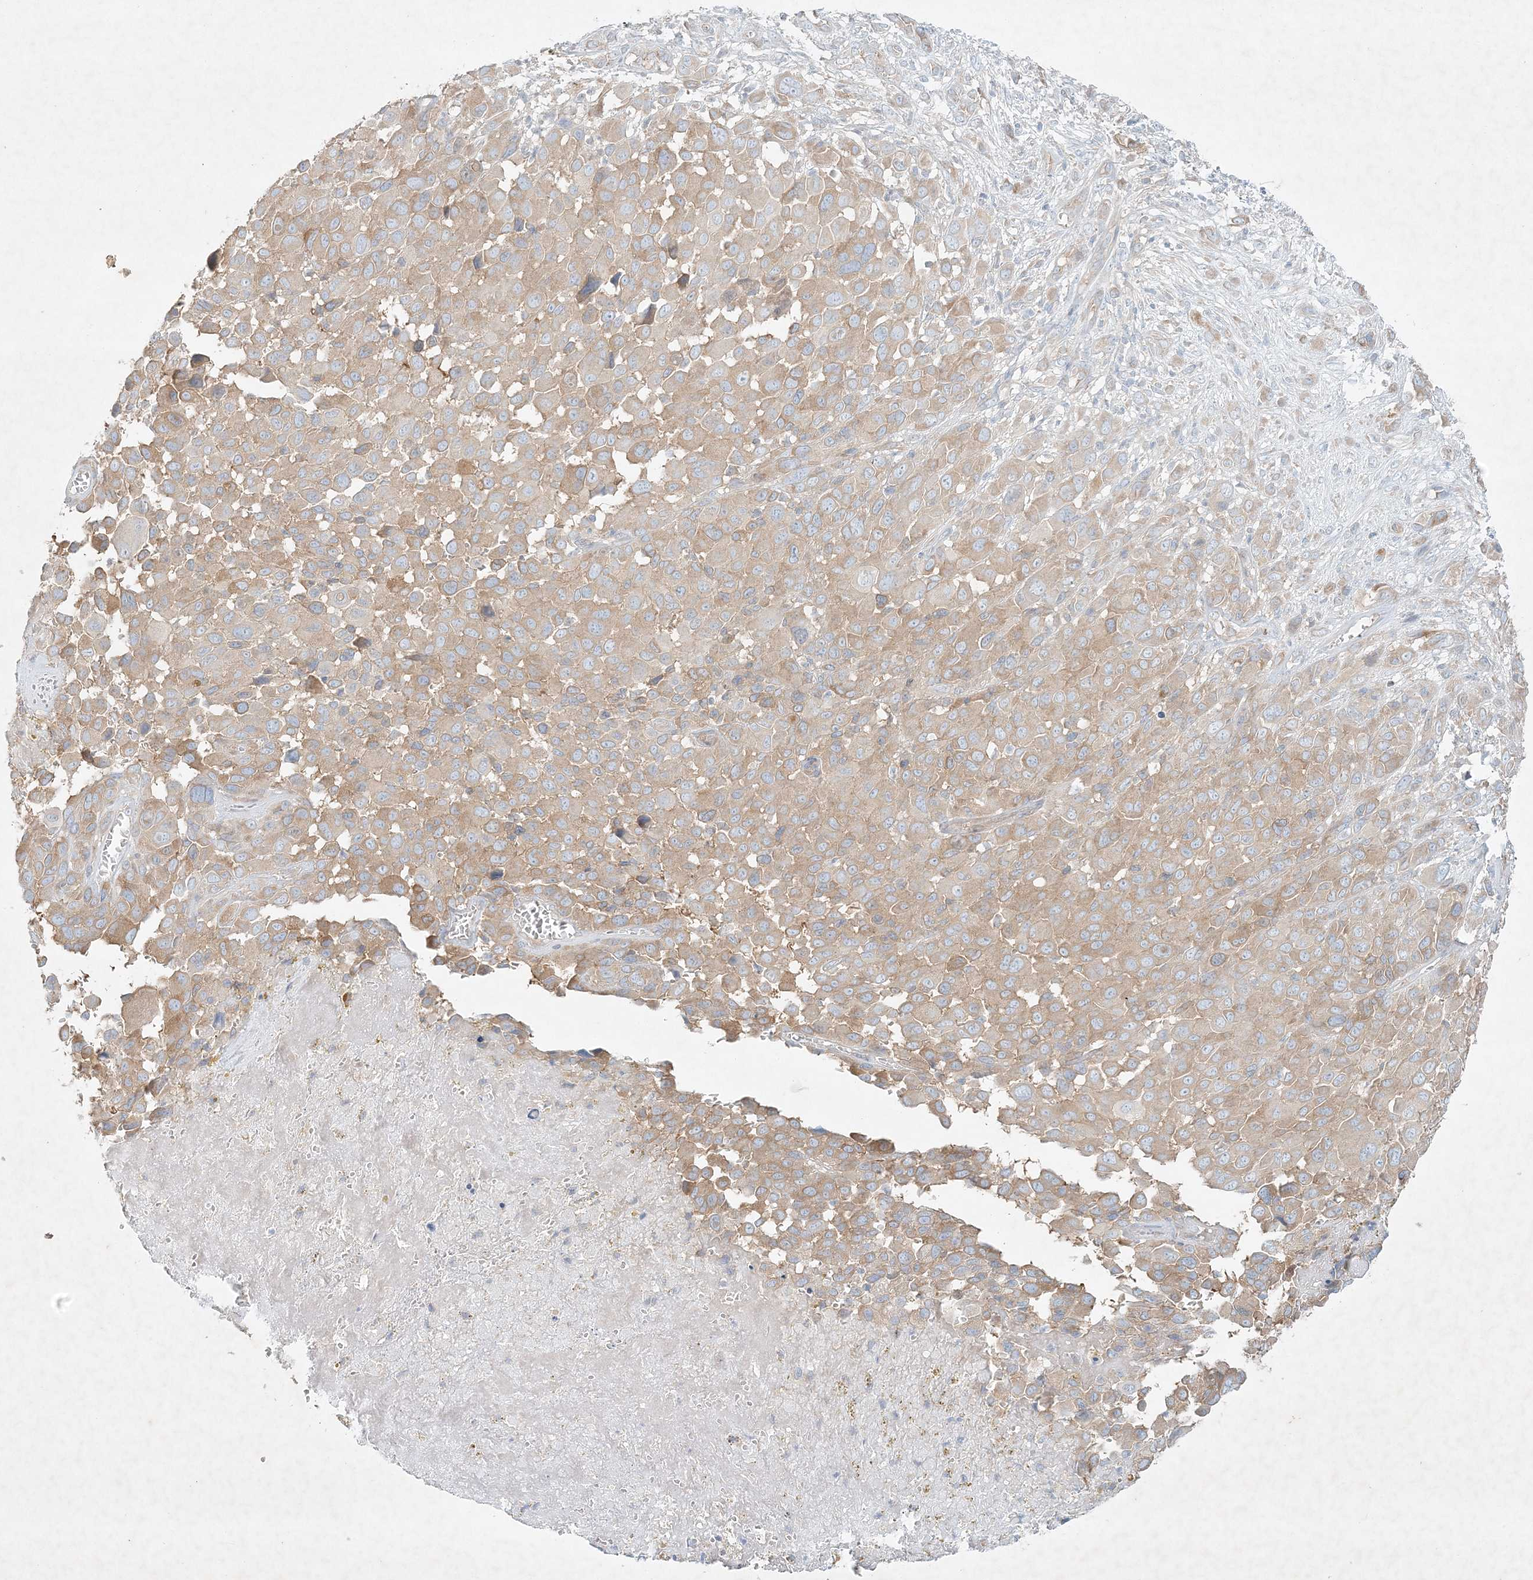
{"staining": {"intensity": "moderate", "quantity": "25%-75%", "location": "cytoplasmic/membranous"}, "tissue": "melanoma", "cell_type": "Tumor cells", "image_type": "cancer", "snomed": [{"axis": "morphology", "description": "Malignant melanoma, NOS"}, {"axis": "topography", "description": "Skin of trunk"}], "caption": "An IHC image of neoplastic tissue is shown. Protein staining in brown shows moderate cytoplasmic/membranous positivity in melanoma within tumor cells.", "gene": "STK11IP", "patient": {"sex": "male", "age": 71}}